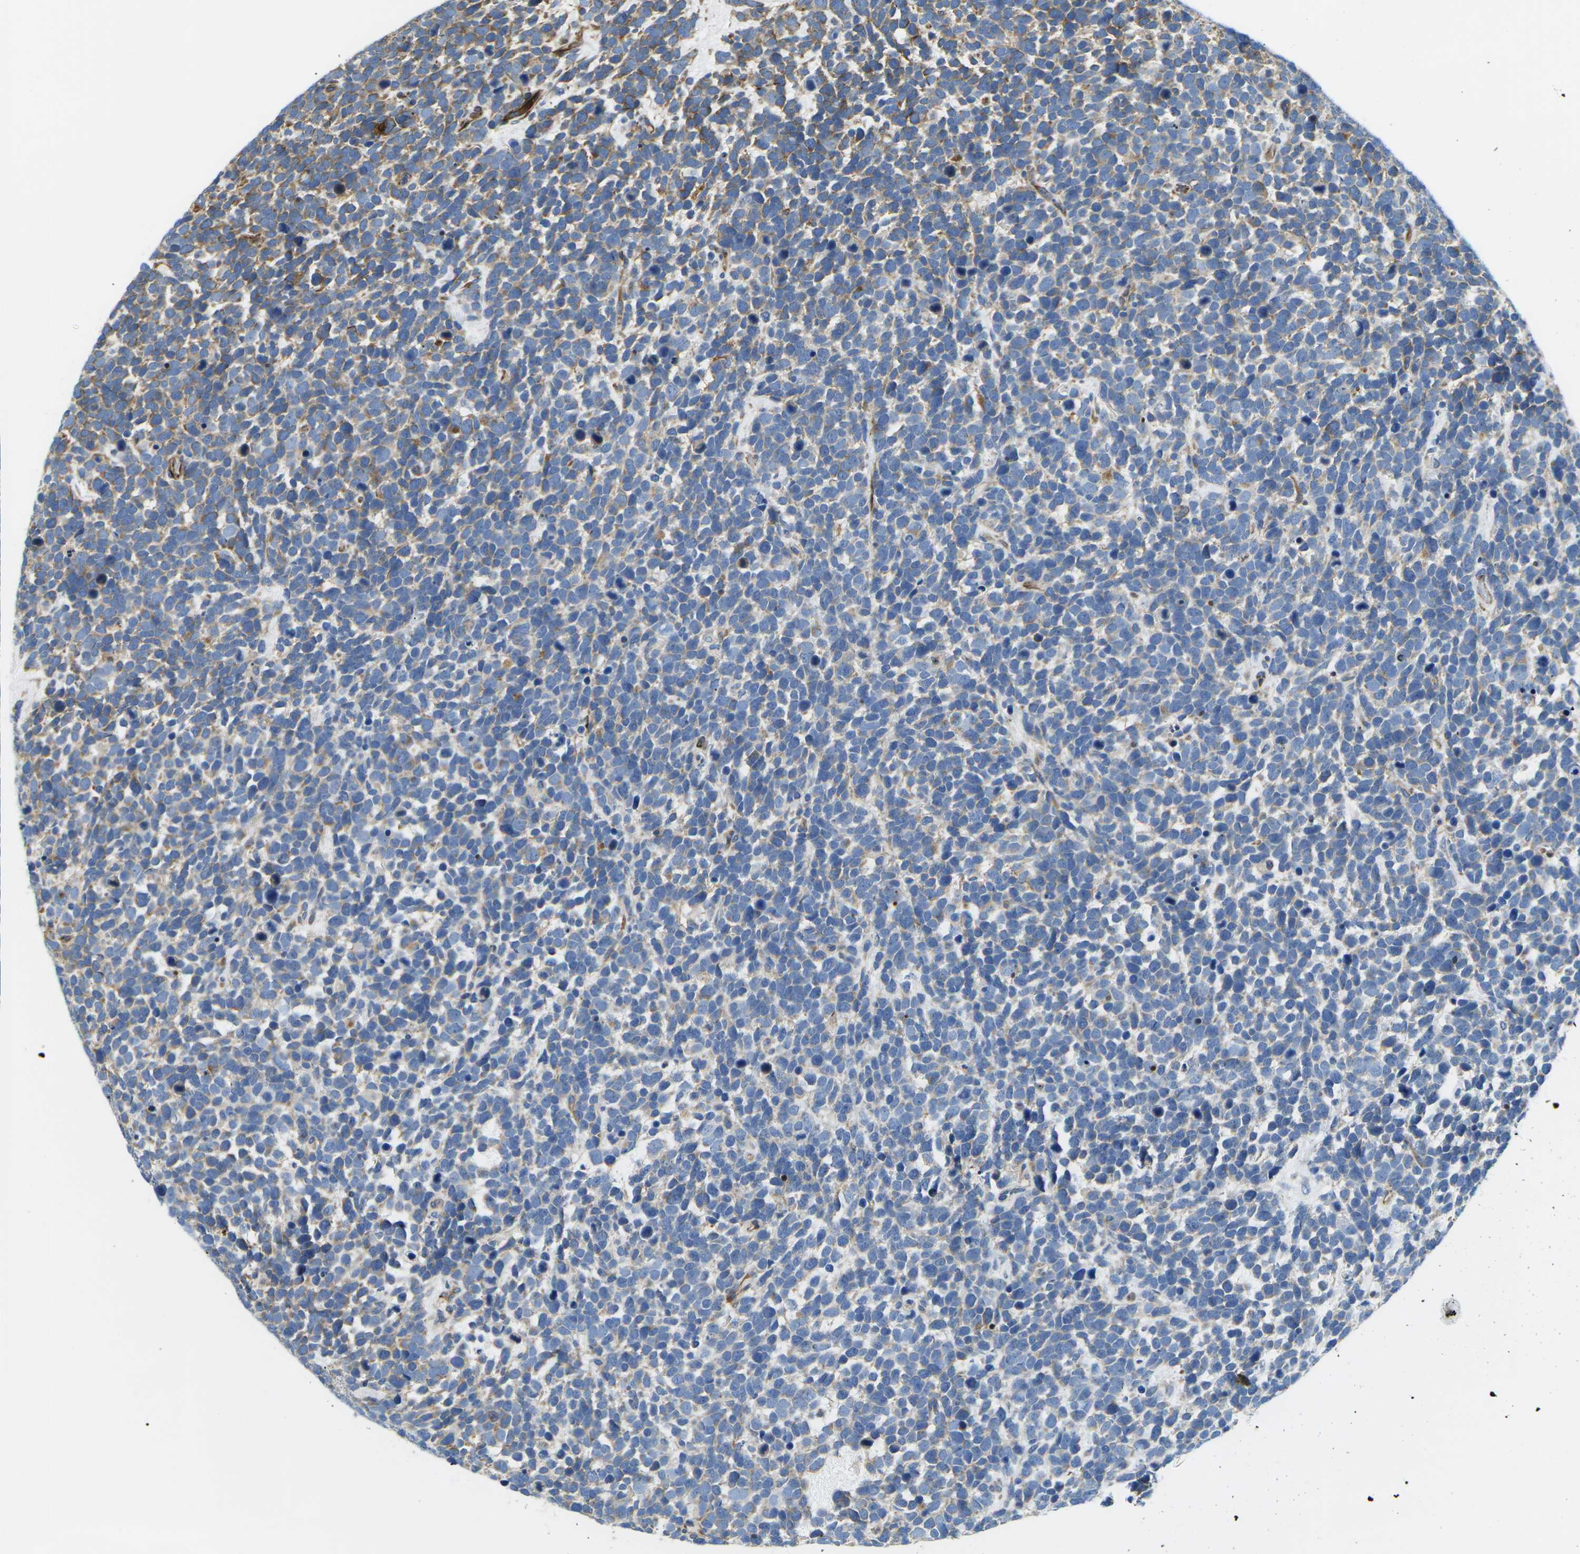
{"staining": {"intensity": "moderate", "quantity": "<25%", "location": "cytoplasmic/membranous"}, "tissue": "urothelial cancer", "cell_type": "Tumor cells", "image_type": "cancer", "snomed": [{"axis": "morphology", "description": "Urothelial carcinoma, High grade"}, {"axis": "topography", "description": "Urinary bladder"}], "caption": "This micrograph shows urothelial carcinoma (high-grade) stained with immunohistochemistry (IHC) to label a protein in brown. The cytoplasmic/membranous of tumor cells show moderate positivity for the protein. Nuclei are counter-stained blue.", "gene": "TMEFF2", "patient": {"sex": "female", "age": 82}}